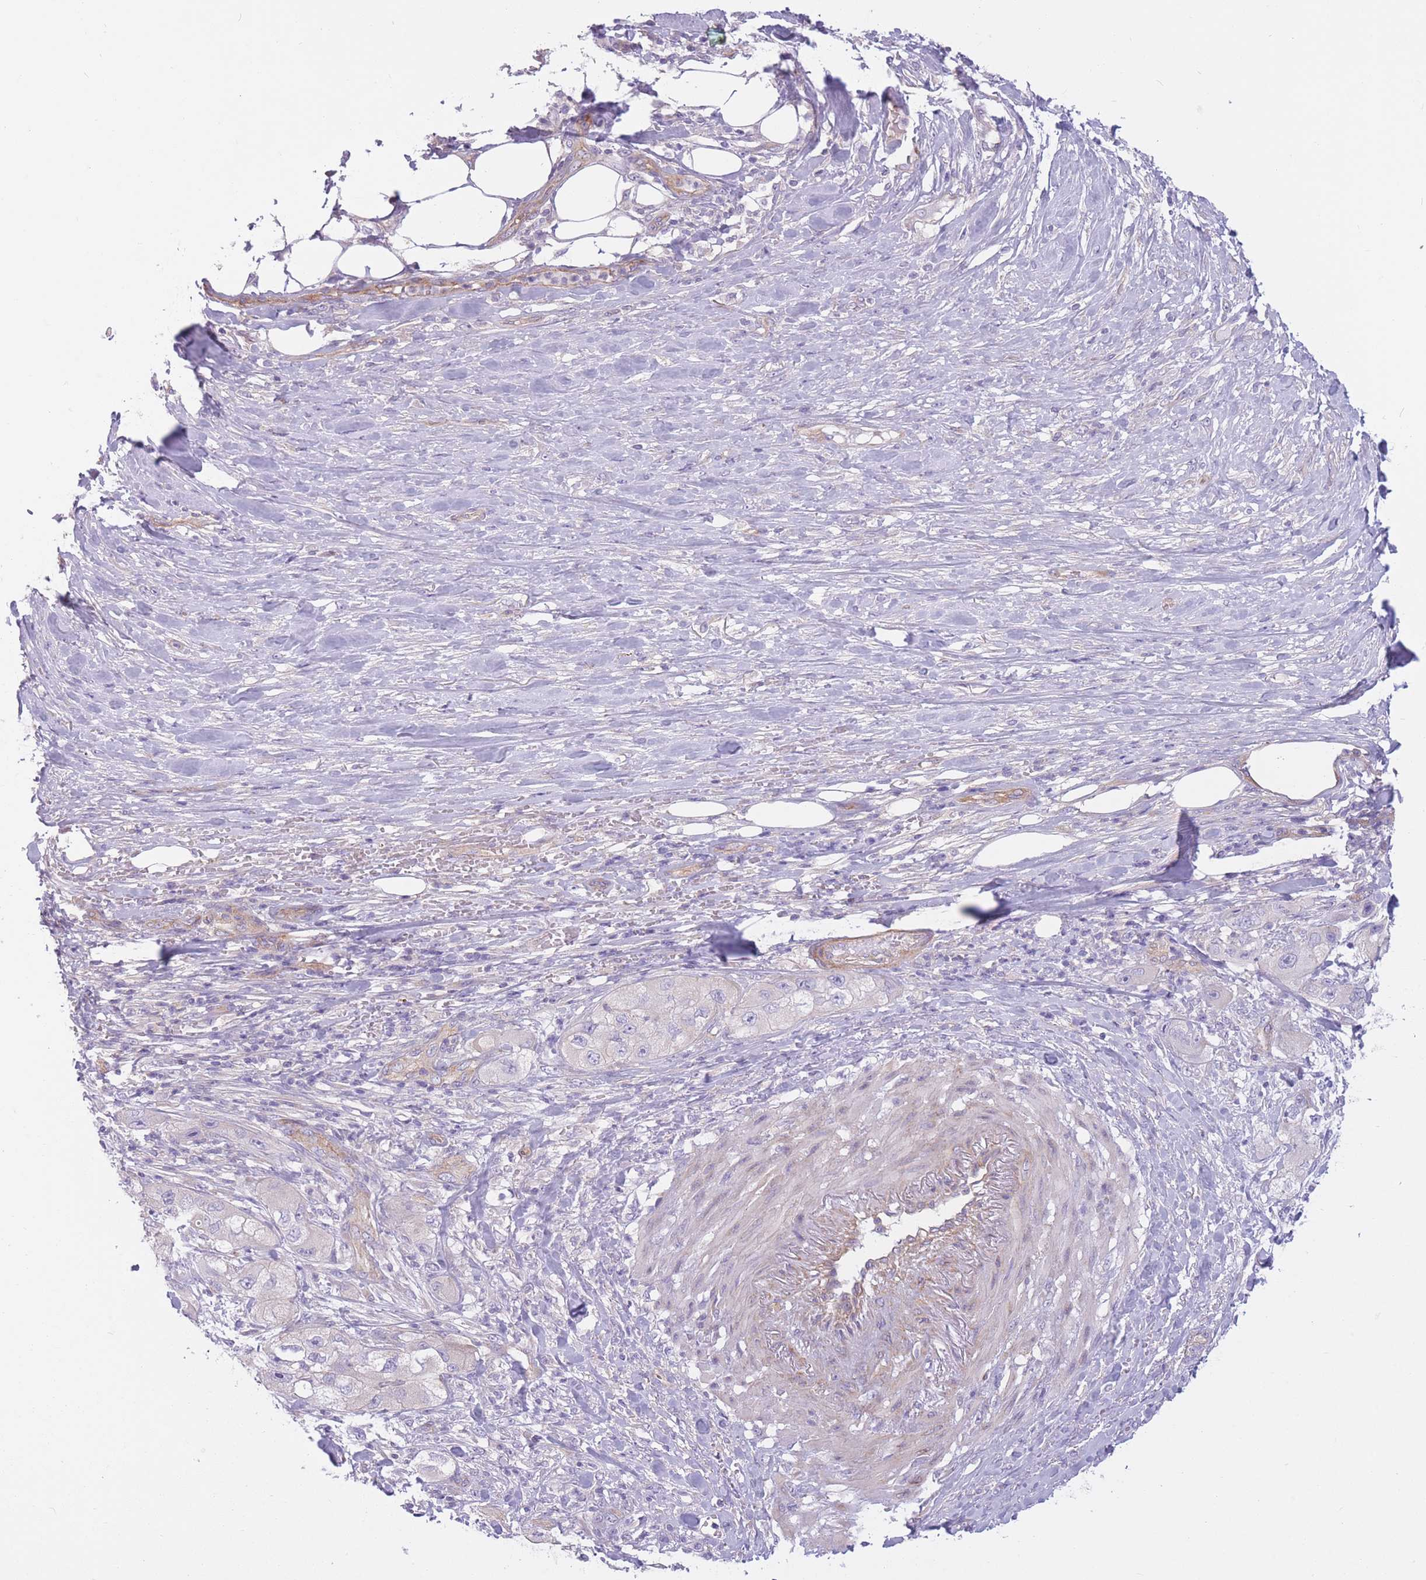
{"staining": {"intensity": "negative", "quantity": "none", "location": "none"}, "tissue": "skin cancer", "cell_type": "Tumor cells", "image_type": "cancer", "snomed": [{"axis": "morphology", "description": "Squamous cell carcinoma, NOS"}, {"axis": "topography", "description": "Skin"}, {"axis": "topography", "description": "Subcutis"}], "caption": "There is no significant staining in tumor cells of skin cancer. Nuclei are stained in blue.", "gene": "SERPINB3", "patient": {"sex": "male", "age": 73}}